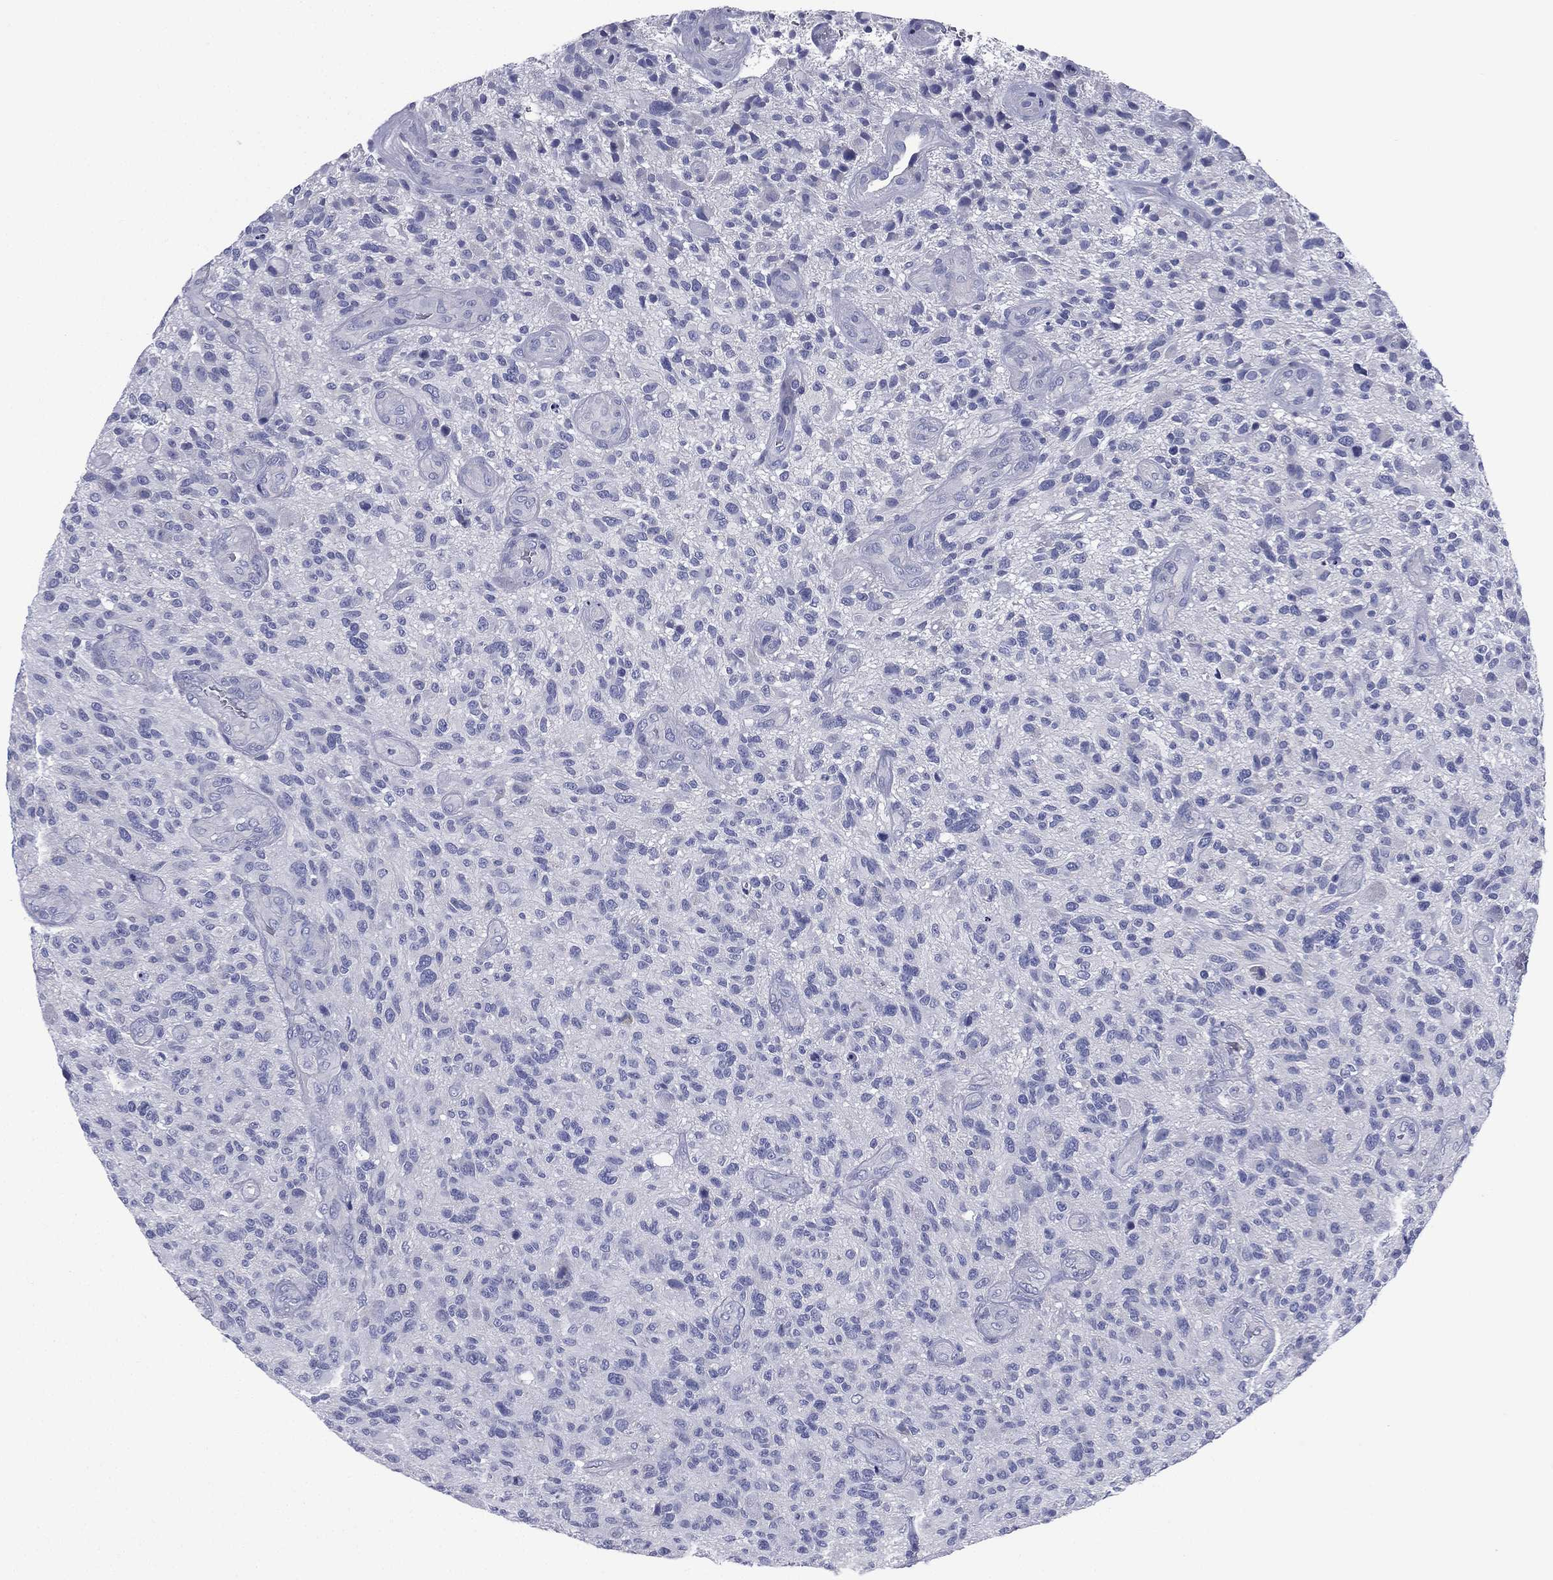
{"staining": {"intensity": "negative", "quantity": "none", "location": "none"}, "tissue": "glioma", "cell_type": "Tumor cells", "image_type": "cancer", "snomed": [{"axis": "morphology", "description": "Glioma, malignant, High grade"}, {"axis": "topography", "description": "Brain"}], "caption": "IHC micrograph of neoplastic tissue: malignant glioma (high-grade) stained with DAB reveals no significant protein positivity in tumor cells. (Stains: DAB immunohistochemistry with hematoxylin counter stain, Microscopy: brightfield microscopy at high magnification).", "gene": "FCER2", "patient": {"sex": "male", "age": 47}}